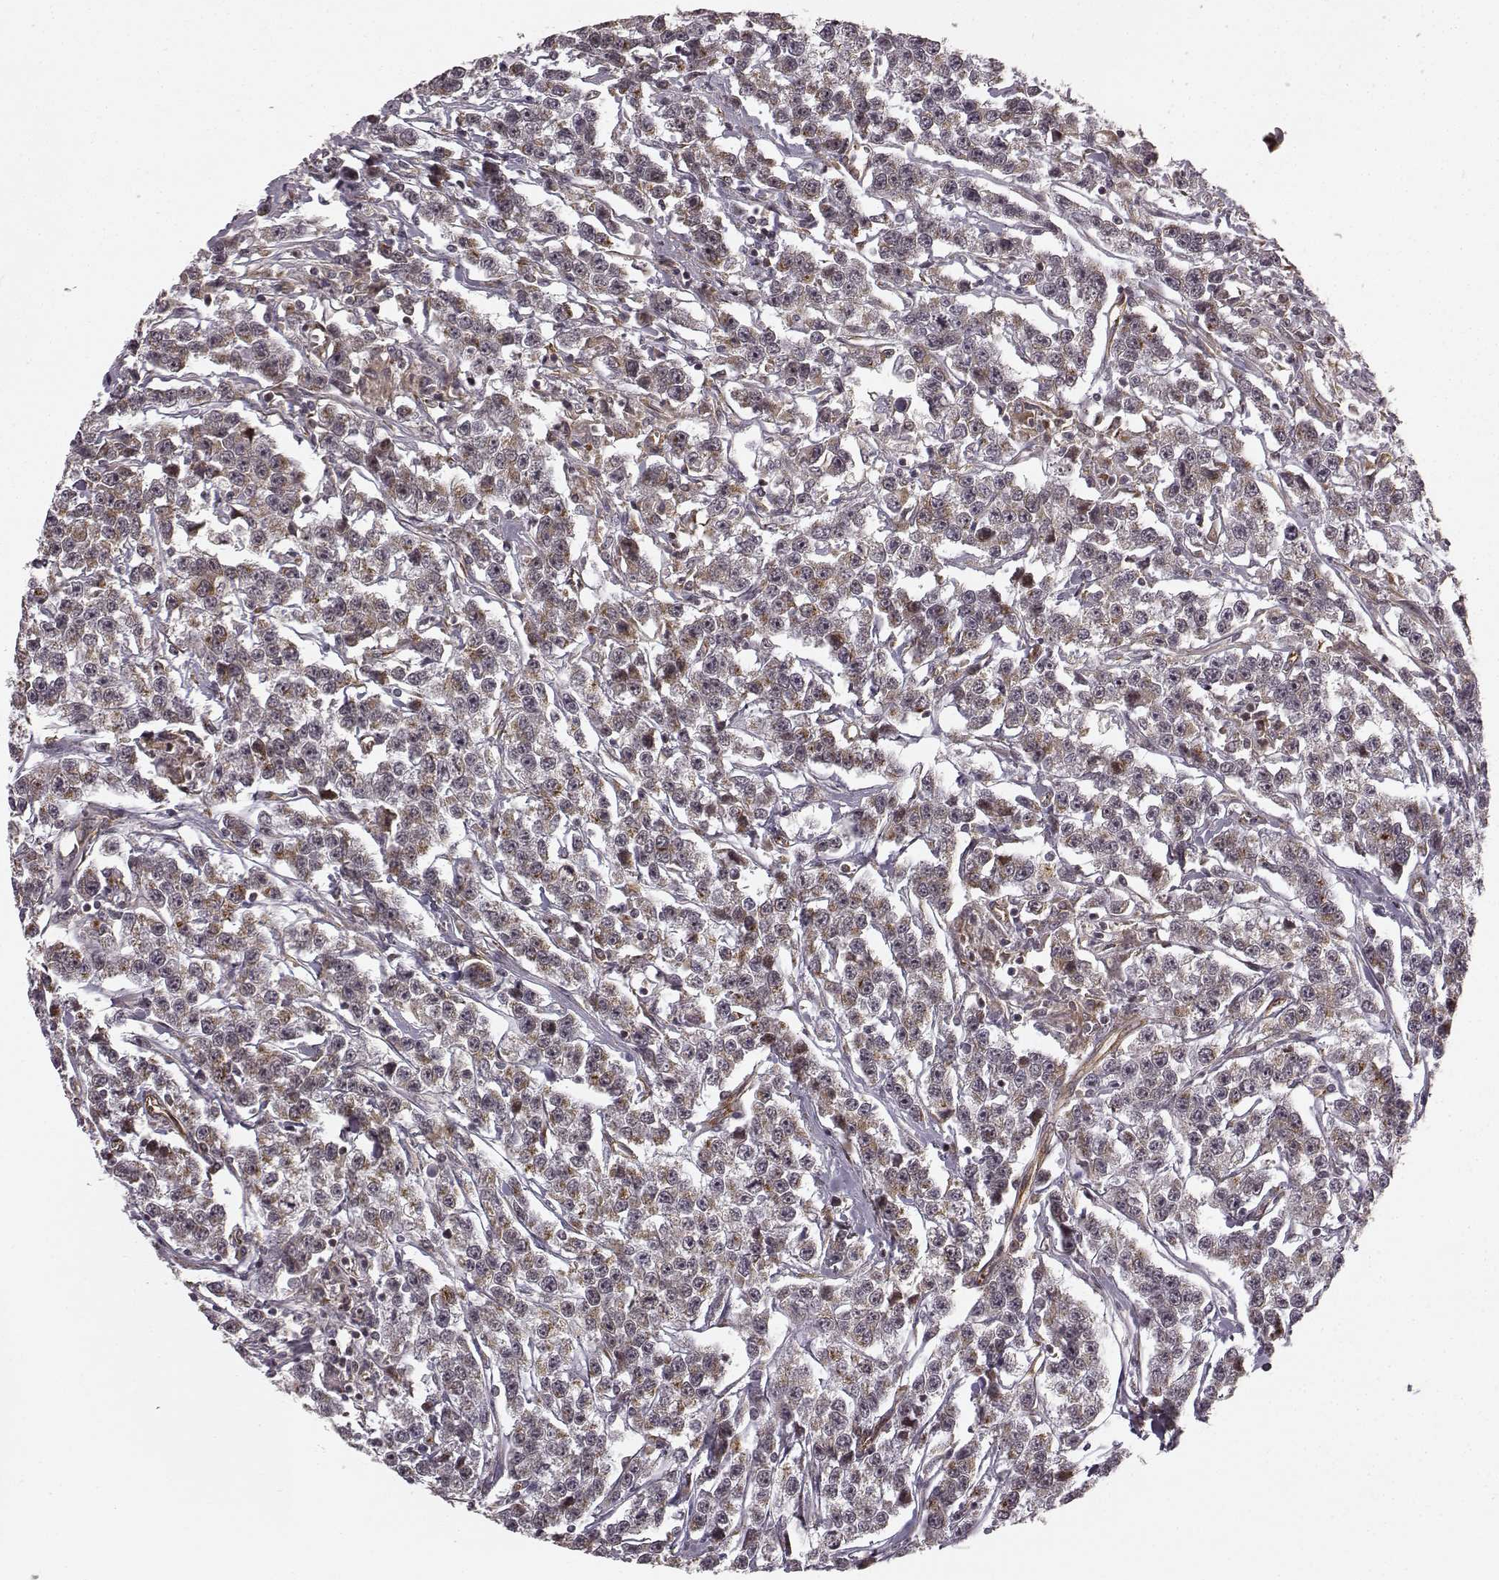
{"staining": {"intensity": "moderate", "quantity": "25%-75%", "location": "cytoplasmic/membranous"}, "tissue": "testis cancer", "cell_type": "Tumor cells", "image_type": "cancer", "snomed": [{"axis": "morphology", "description": "Seminoma, NOS"}, {"axis": "topography", "description": "Testis"}], "caption": "Immunohistochemical staining of human seminoma (testis) demonstrates medium levels of moderate cytoplasmic/membranous expression in about 25%-75% of tumor cells.", "gene": "TMEM14A", "patient": {"sex": "male", "age": 59}}